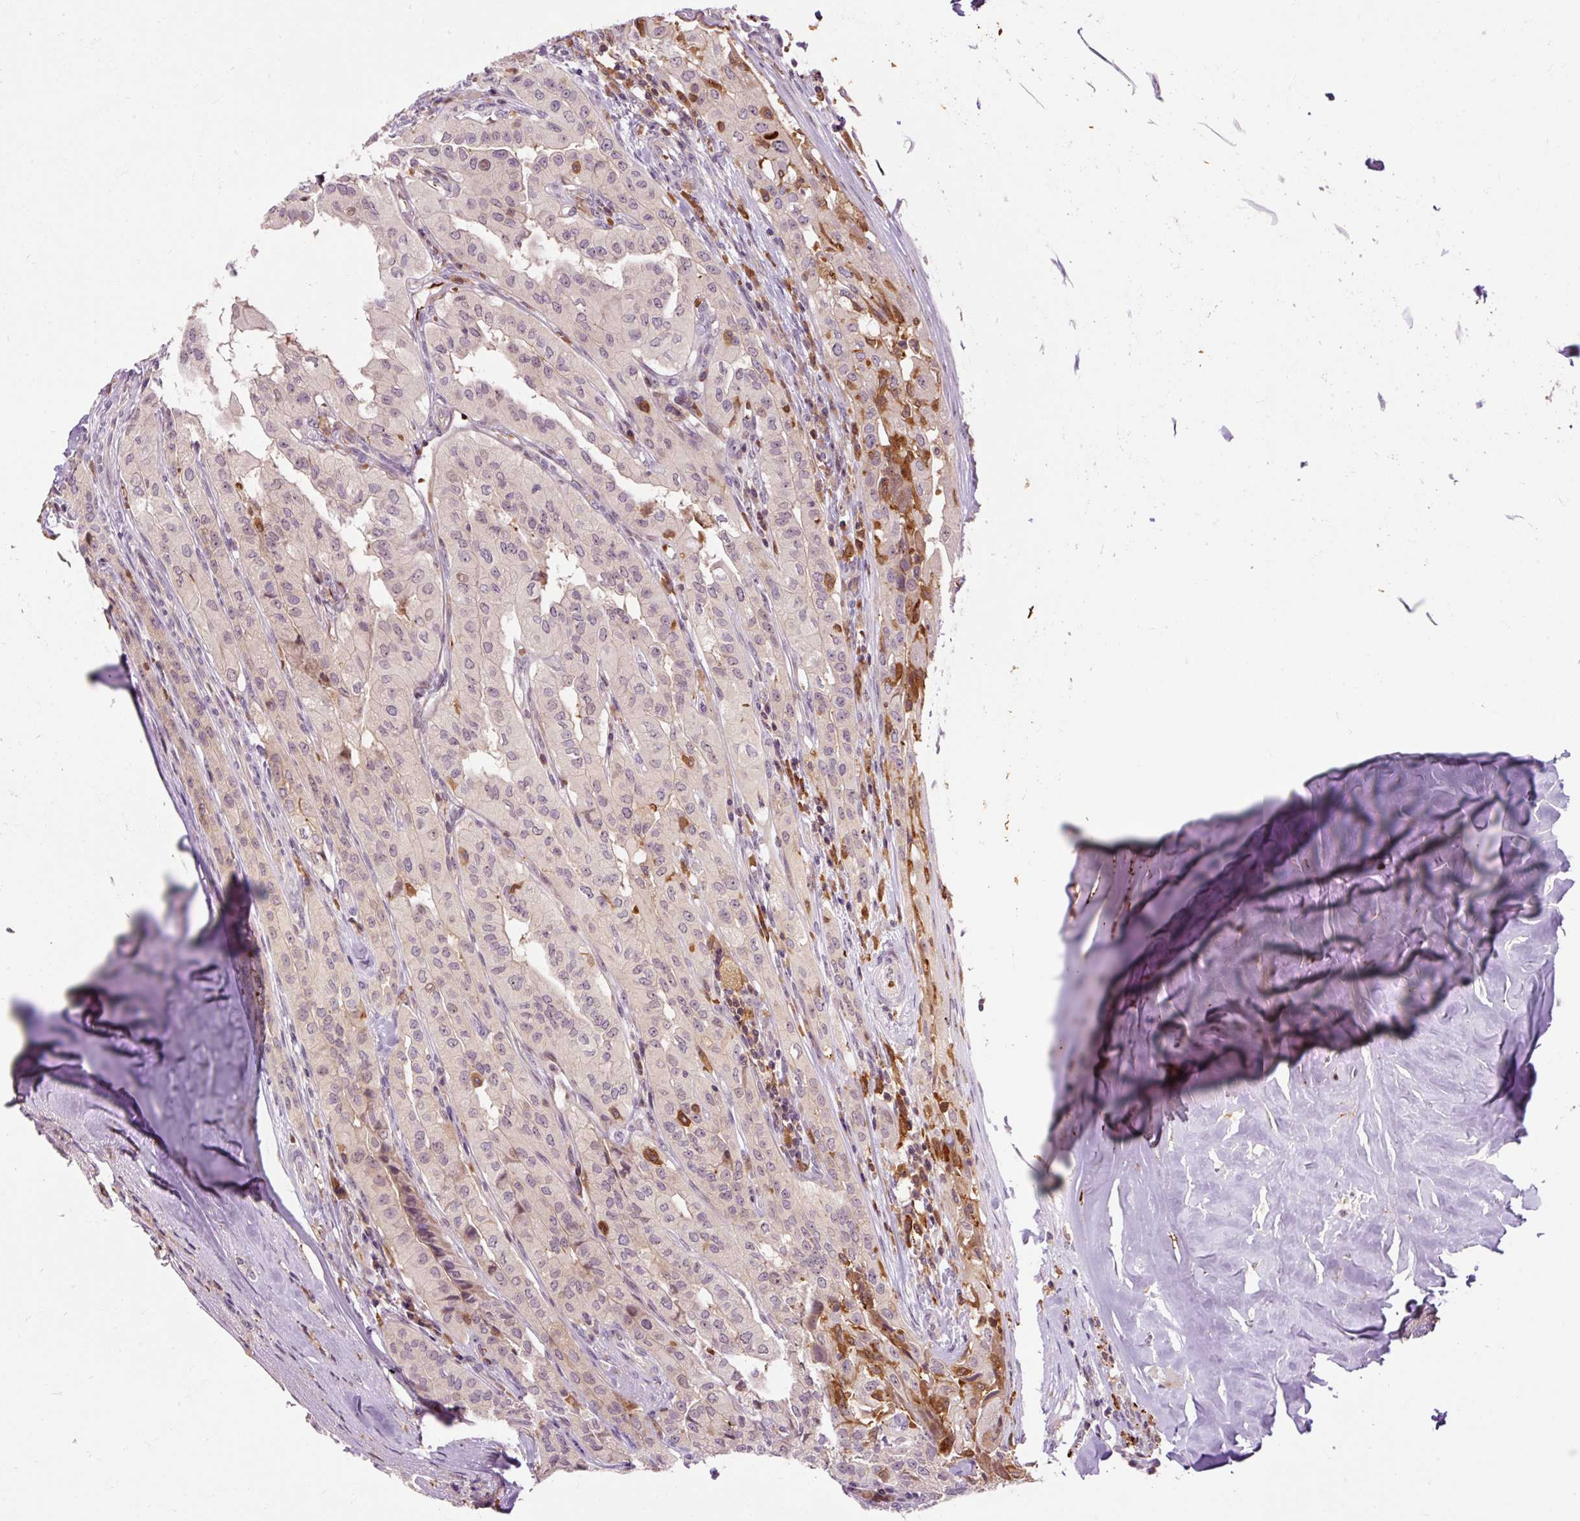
{"staining": {"intensity": "weak", "quantity": "<25%", "location": "cytoplasmic/membranous,nuclear"}, "tissue": "thyroid cancer", "cell_type": "Tumor cells", "image_type": "cancer", "snomed": [{"axis": "morphology", "description": "Papillary adenocarcinoma, NOS"}, {"axis": "topography", "description": "Thyroid gland"}], "caption": "The image reveals no staining of tumor cells in thyroid cancer.", "gene": "CEBPZ", "patient": {"sex": "female", "age": 59}}